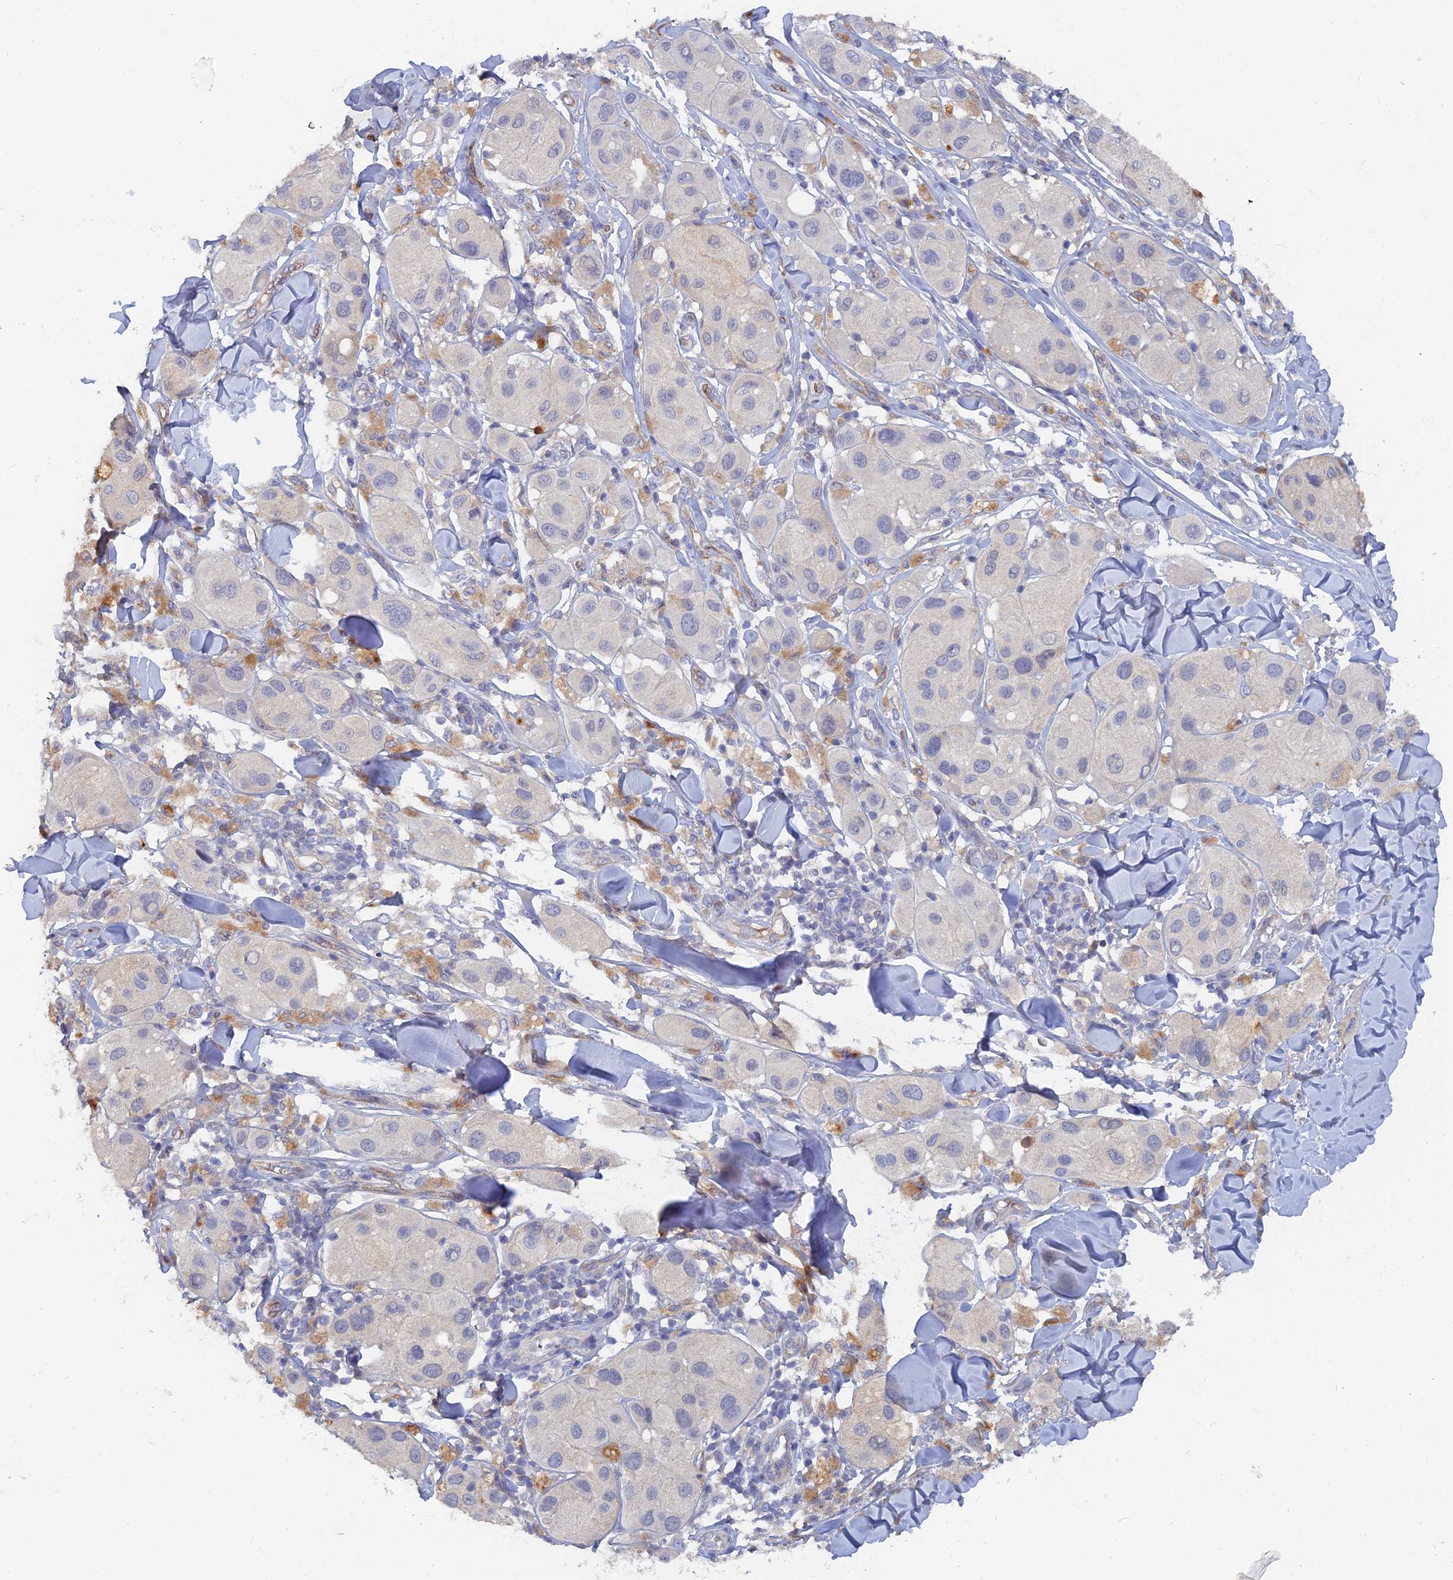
{"staining": {"intensity": "negative", "quantity": "none", "location": "none"}, "tissue": "melanoma", "cell_type": "Tumor cells", "image_type": "cancer", "snomed": [{"axis": "morphology", "description": "Malignant melanoma, Metastatic site"}, {"axis": "topography", "description": "Skin"}], "caption": "The histopathology image shows no significant staining in tumor cells of malignant melanoma (metastatic site). (Immunohistochemistry (ihc), brightfield microscopy, high magnification).", "gene": "ARRDC1", "patient": {"sex": "male", "age": 41}}